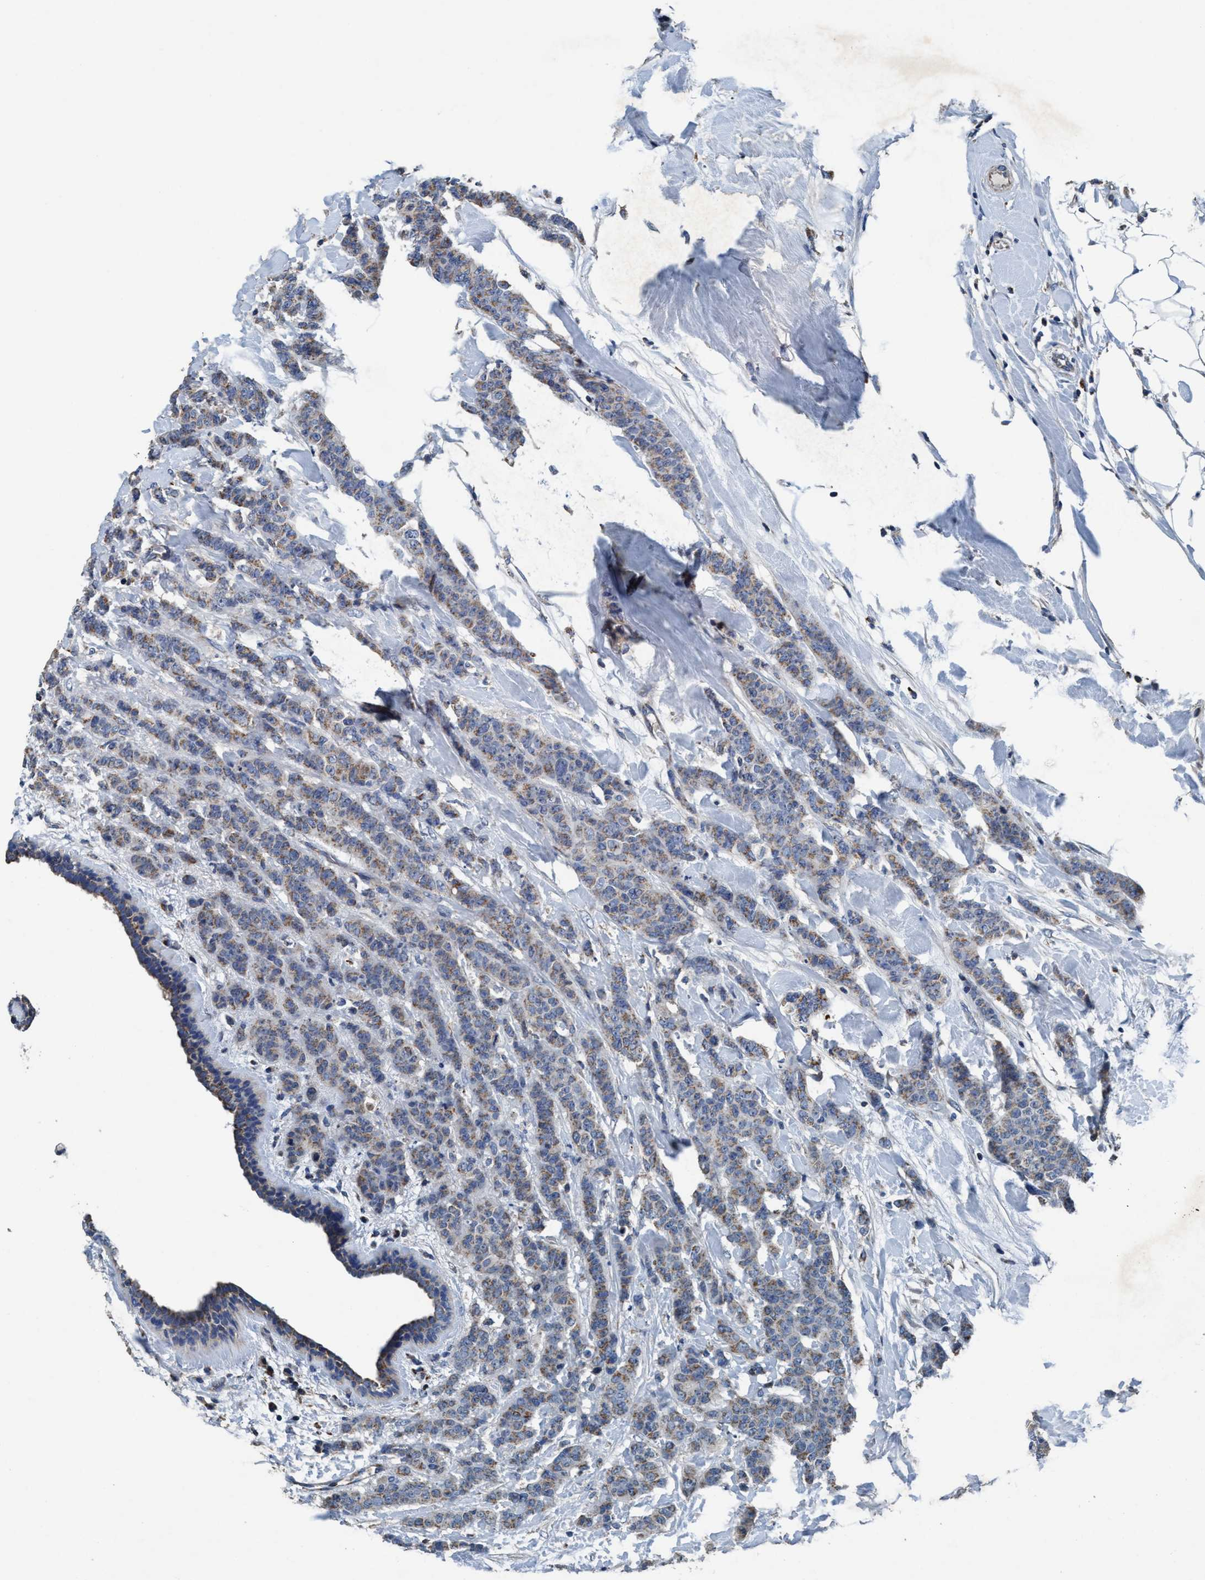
{"staining": {"intensity": "moderate", "quantity": ">75%", "location": "cytoplasmic/membranous"}, "tissue": "breast cancer", "cell_type": "Tumor cells", "image_type": "cancer", "snomed": [{"axis": "morphology", "description": "Normal tissue, NOS"}, {"axis": "morphology", "description": "Duct carcinoma"}, {"axis": "topography", "description": "Breast"}], "caption": "Immunohistochemistry of human breast cancer shows medium levels of moderate cytoplasmic/membranous staining in approximately >75% of tumor cells. The staining was performed using DAB to visualize the protein expression in brown, while the nuclei were stained in blue with hematoxylin (Magnification: 20x).", "gene": "ANKFN1", "patient": {"sex": "female", "age": 40}}